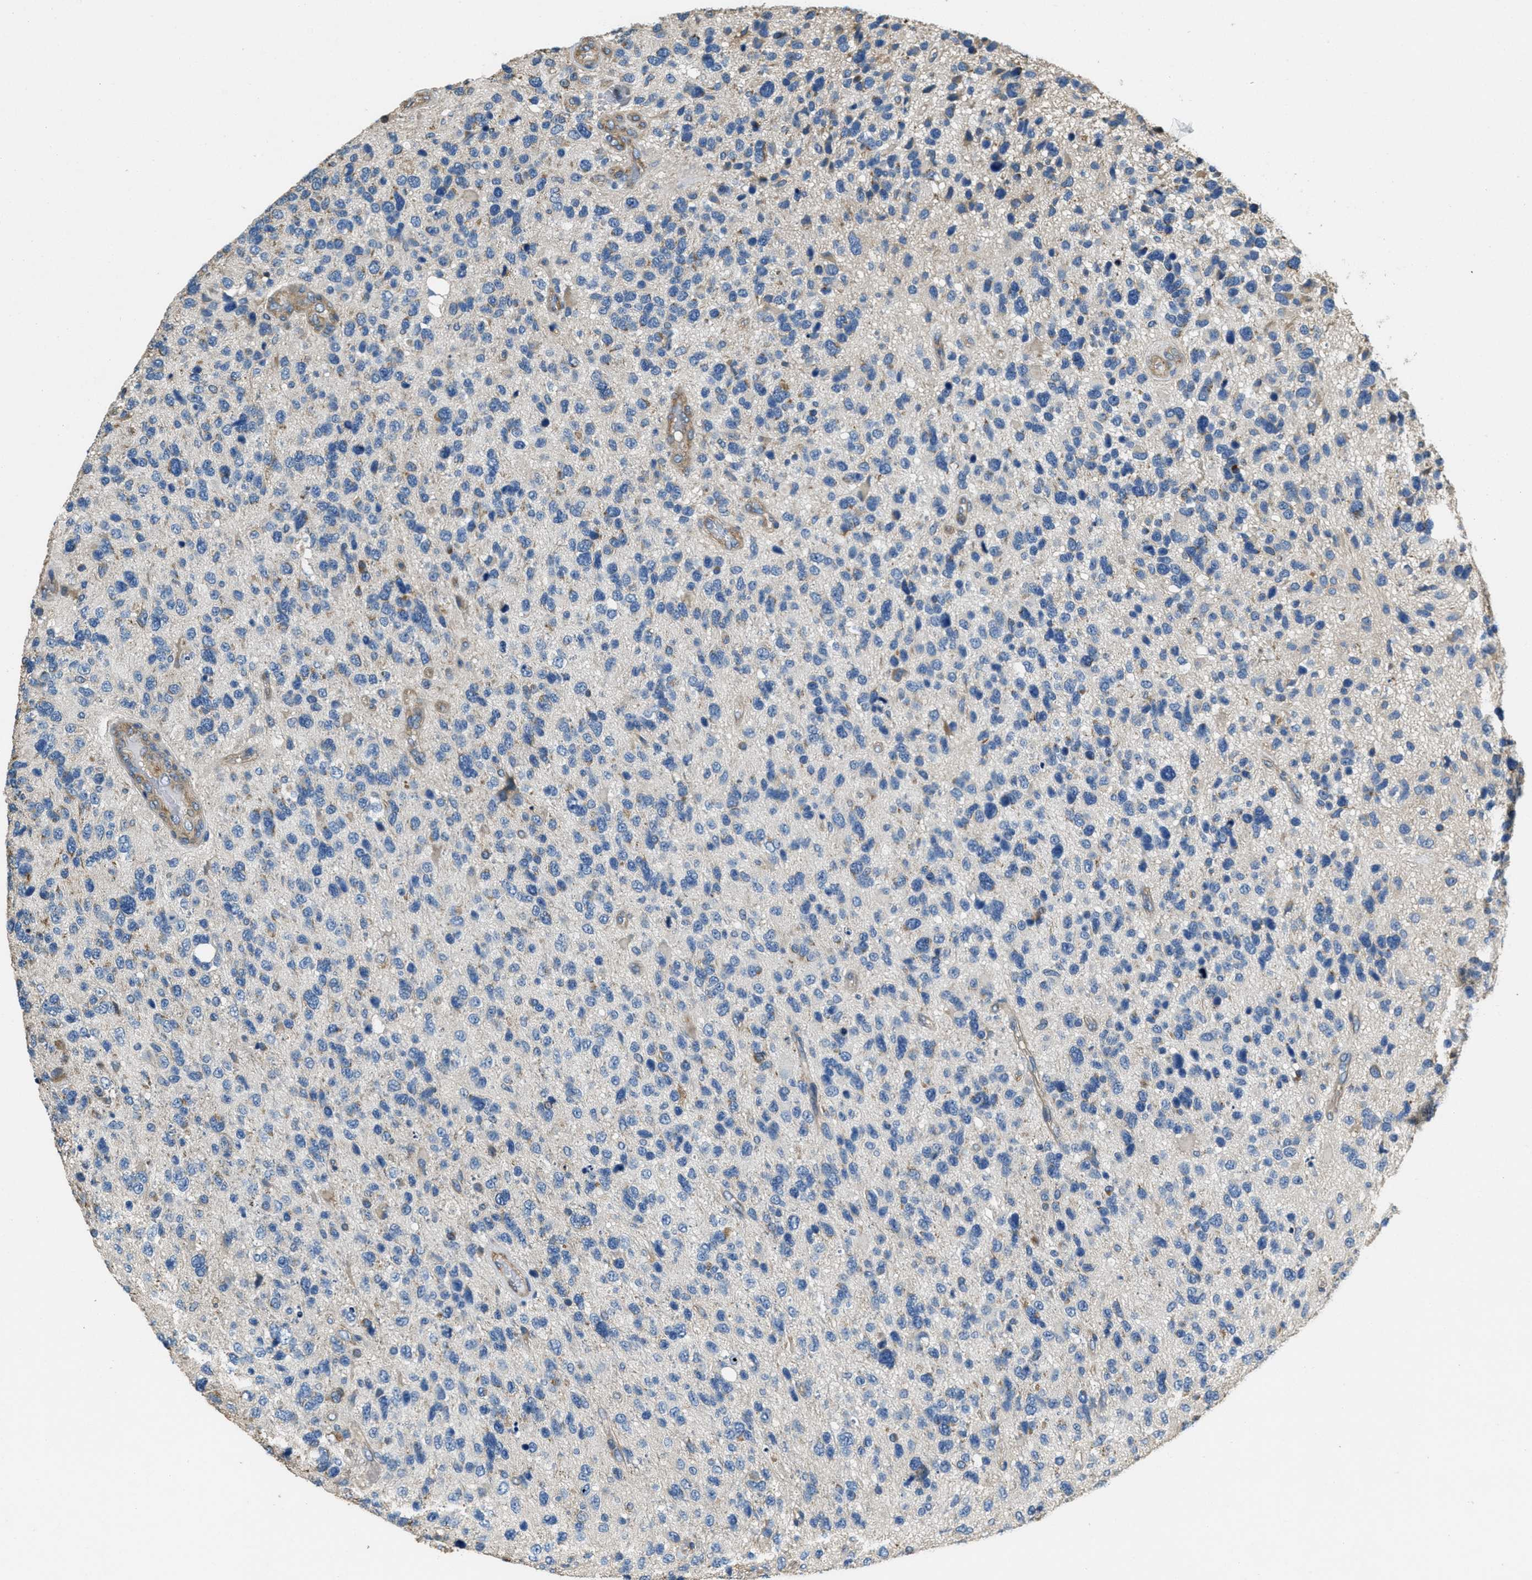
{"staining": {"intensity": "negative", "quantity": "none", "location": "none"}, "tissue": "glioma", "cell_type": "Tumor cells", "image_type": "cancer", "snomed": [{"axis": "morphology", "description": "Glioma, malignant, High grade"}, {"axis": "topography", "description": "Brain"}], "caption": "Malignant glioma (high-grade) was stained to show a protein in brown. There is no significant staining in tumor cells.", "gene": "TOMM70", "patient": {"sex": "female", "age": 58}}